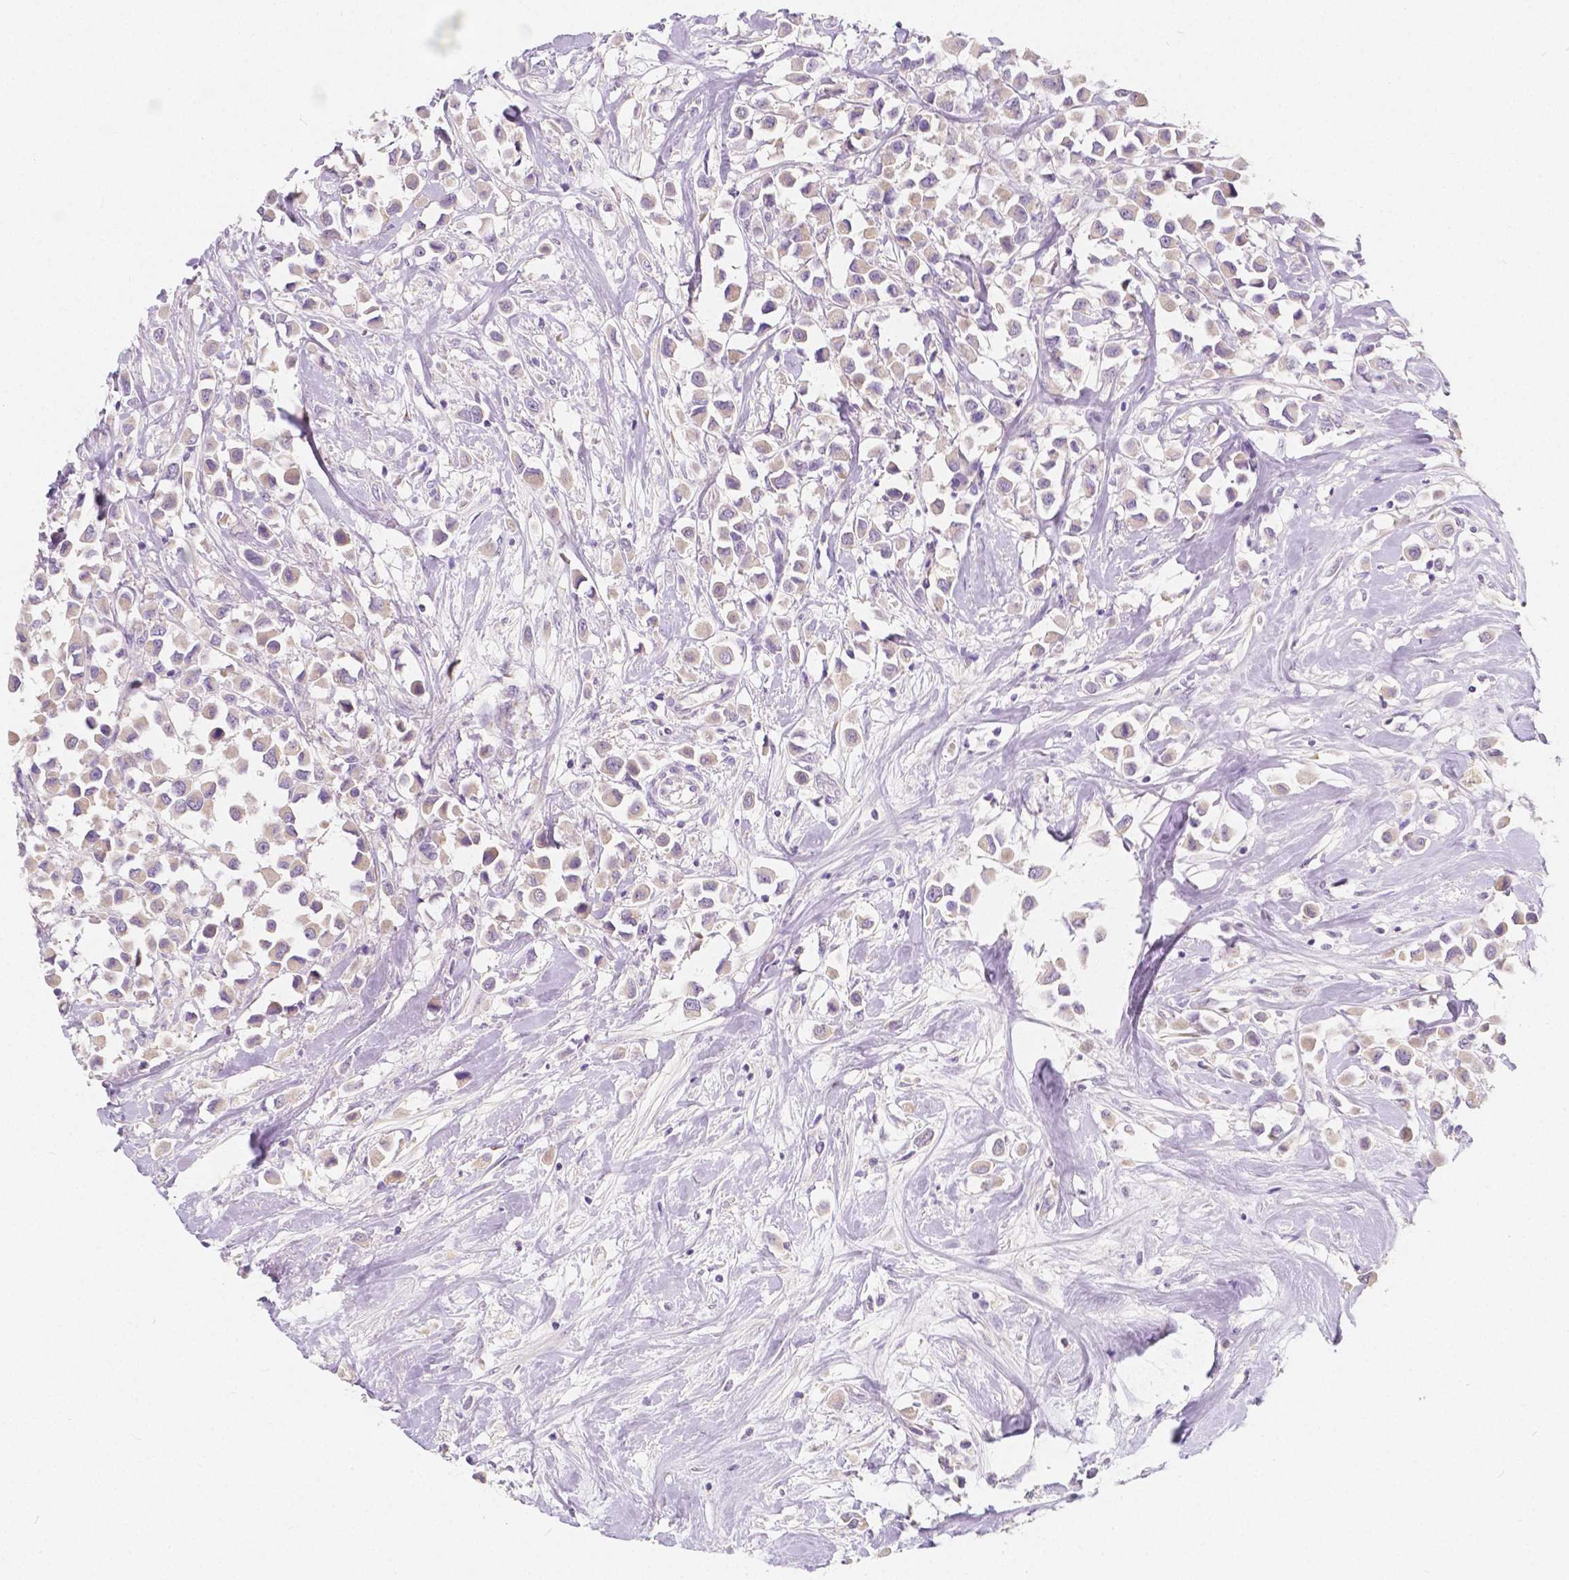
{"staining": {"intensity": "weak", "quantity": "<25%", "location": "cytoplasmic/membranous"}, "tissue": "breast cancer", "cell_type": "Tumor cells", "image_type": "cancer", "snomed": [{"axis": "morphology", "description": "Duct carcinoma"}, {"axis": "topography", "description": "Breast"}], "caption": "Tumor cells show no significant protein staining in breast cancer.", "gene": "RNF186", "patient": {"sex": "female", "age": 61}}